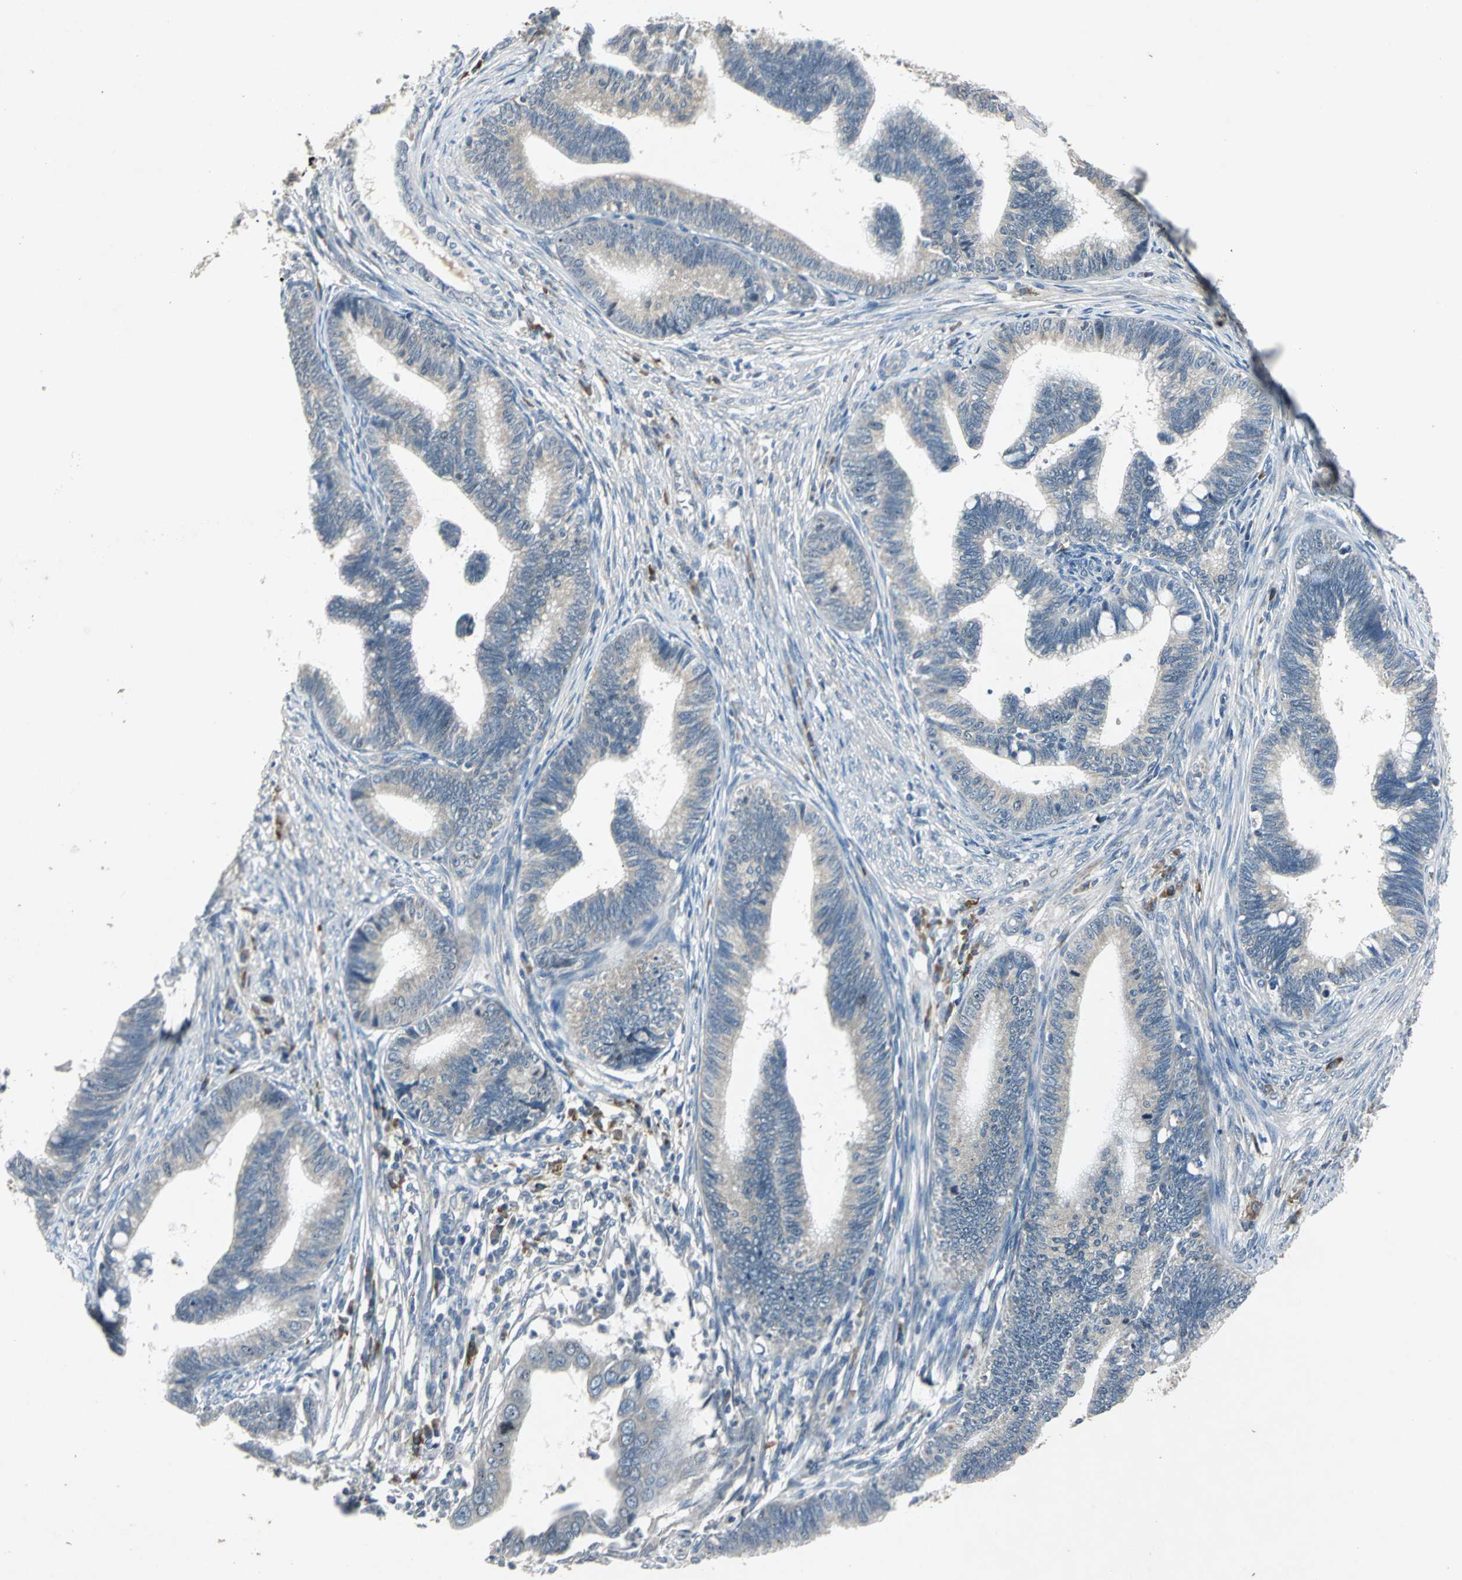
{"staining": {"intensity": "negative", "quantity": "none", "location": "none"}, "tissue": "cervical cancer", "cell_type": "Tumor cells", "image_type": "cancer", "snomed": [{"axis": "morphology", "description": "Adenocarcinoma, NOS"}, {"axis": "topography", "description": "Cervix"}], "caption": "Tumor cells are negative for protein expression in human adenocarcinoma (cervical). Brightfield microscopy of immunohistochemistry (IHC) stained with DAB (brown) and hematoxylin (blue), captured at high magnification.", "gene": "SLC2A13", "patient": {"sex": "female", "age": 36}}